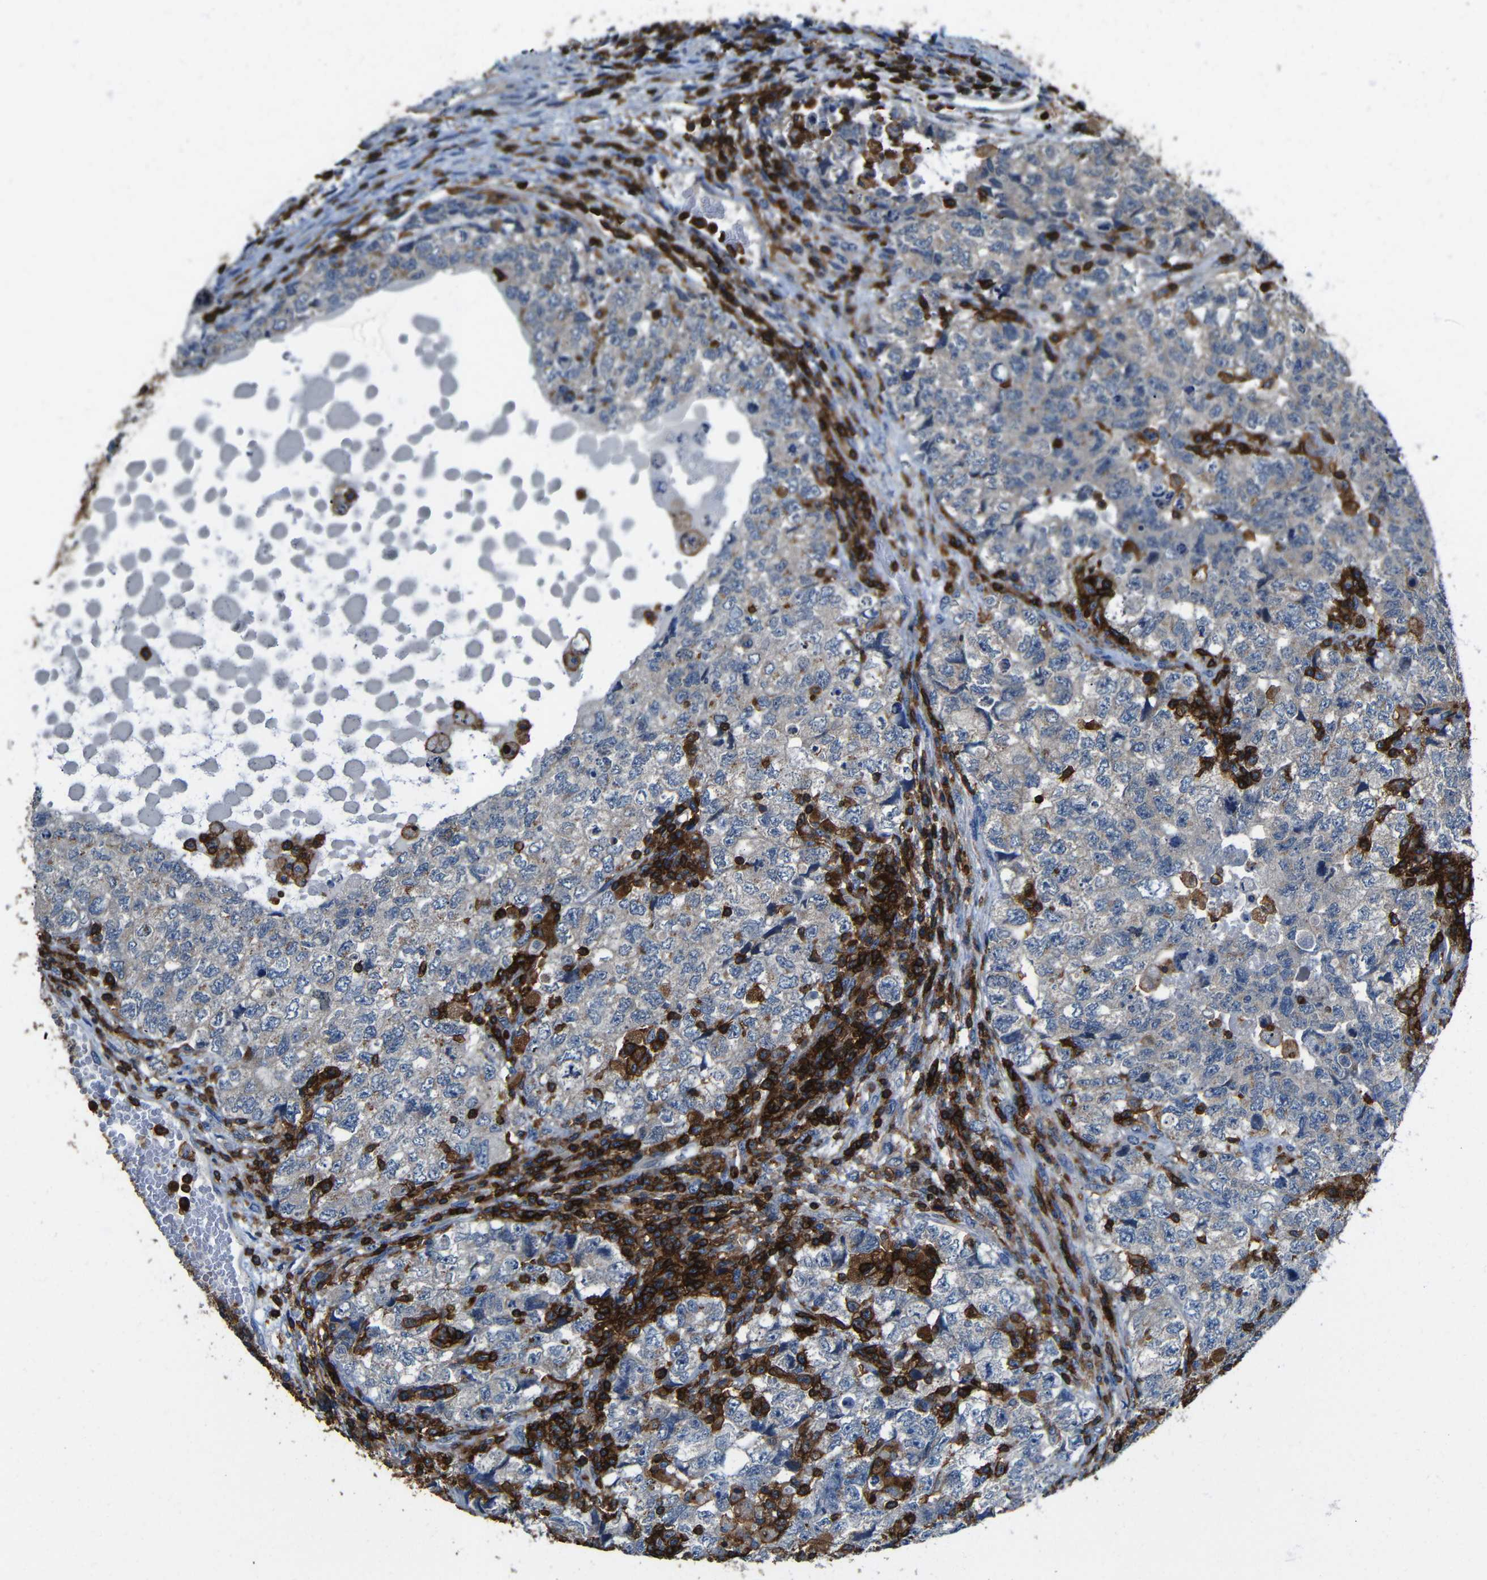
{"staining": {"intensity": "weak", "quantity": "<25%", "location": "cytoplasmic/membranous"}, "tissue": "testis cancer", "cell_type": "Tumor cells", "image_type": "cancer", "snomed": [{"axis": "morphology", "description": "Carcinoma, Embryonal, NOS"}, {"axis": "topography", "description": "Testis"}], "caption": "Testis cancer was stained to show a protein in brown. There is no significant staining in tumor cells.", "gene": "P2RY12", "patient": {"sex": "male", "age": 36}}